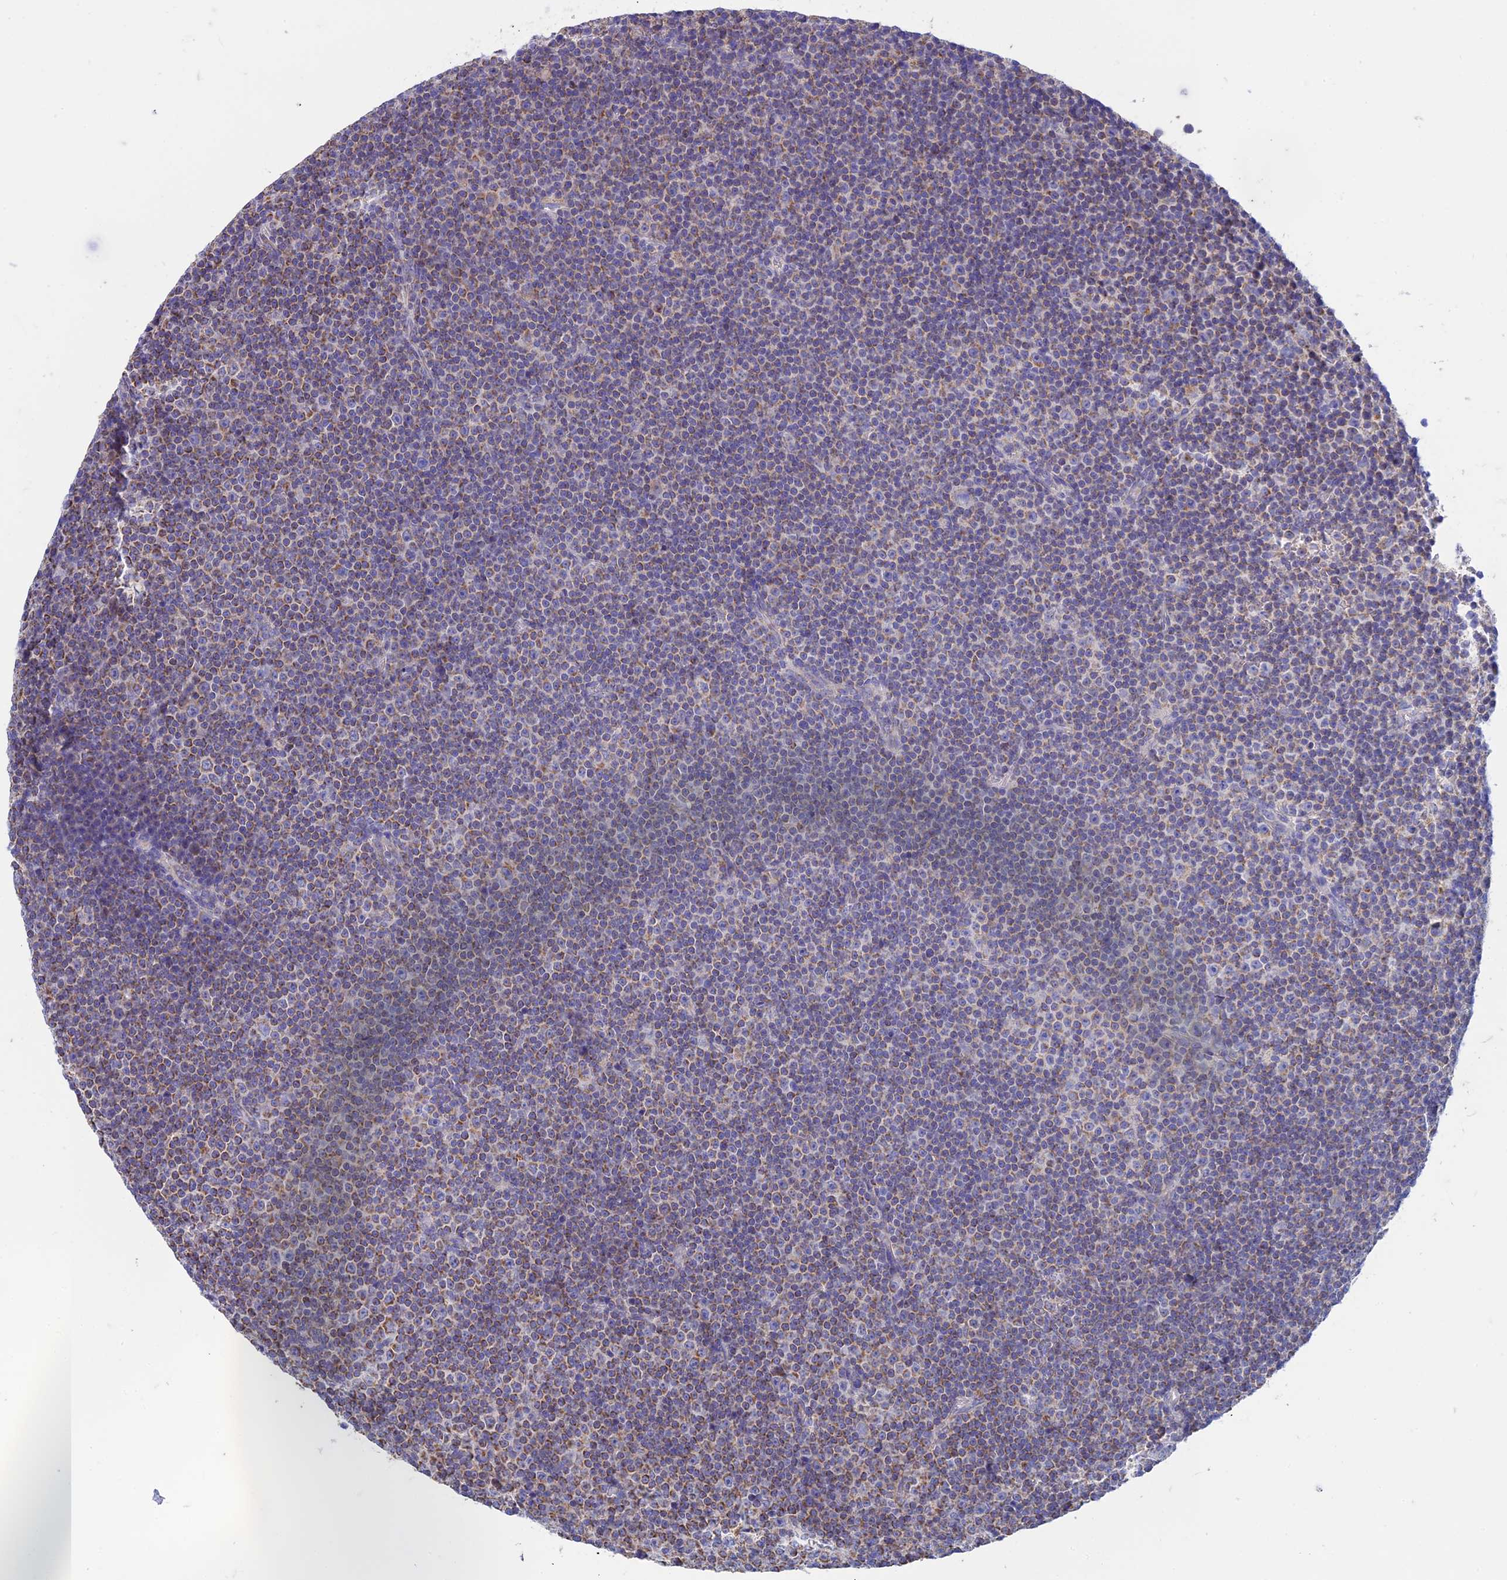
{"staining": {"intensity": "moderate", "quantity": "<25%", "location": "cytoplasmic/membranous"}, "tissue": "lymphoma", "cell_type": "Tumor cells", "image_type": "cancer", "snomed": [{"axis": "morphology", "description": "Malignant lymphoma, non-Hodgkin's type, Low grade"}, {"axis": "topography", "description": "Lymph node"}], "caption": "The immunohistochemical stain labels moderate cytoplasmic/membranous staining in tumor cells of low-grade malignant lymphoma, non-Hodgkin's type tissue.", "gene": "ZNF181", "patient": {"sex": "female", "age": 67}}